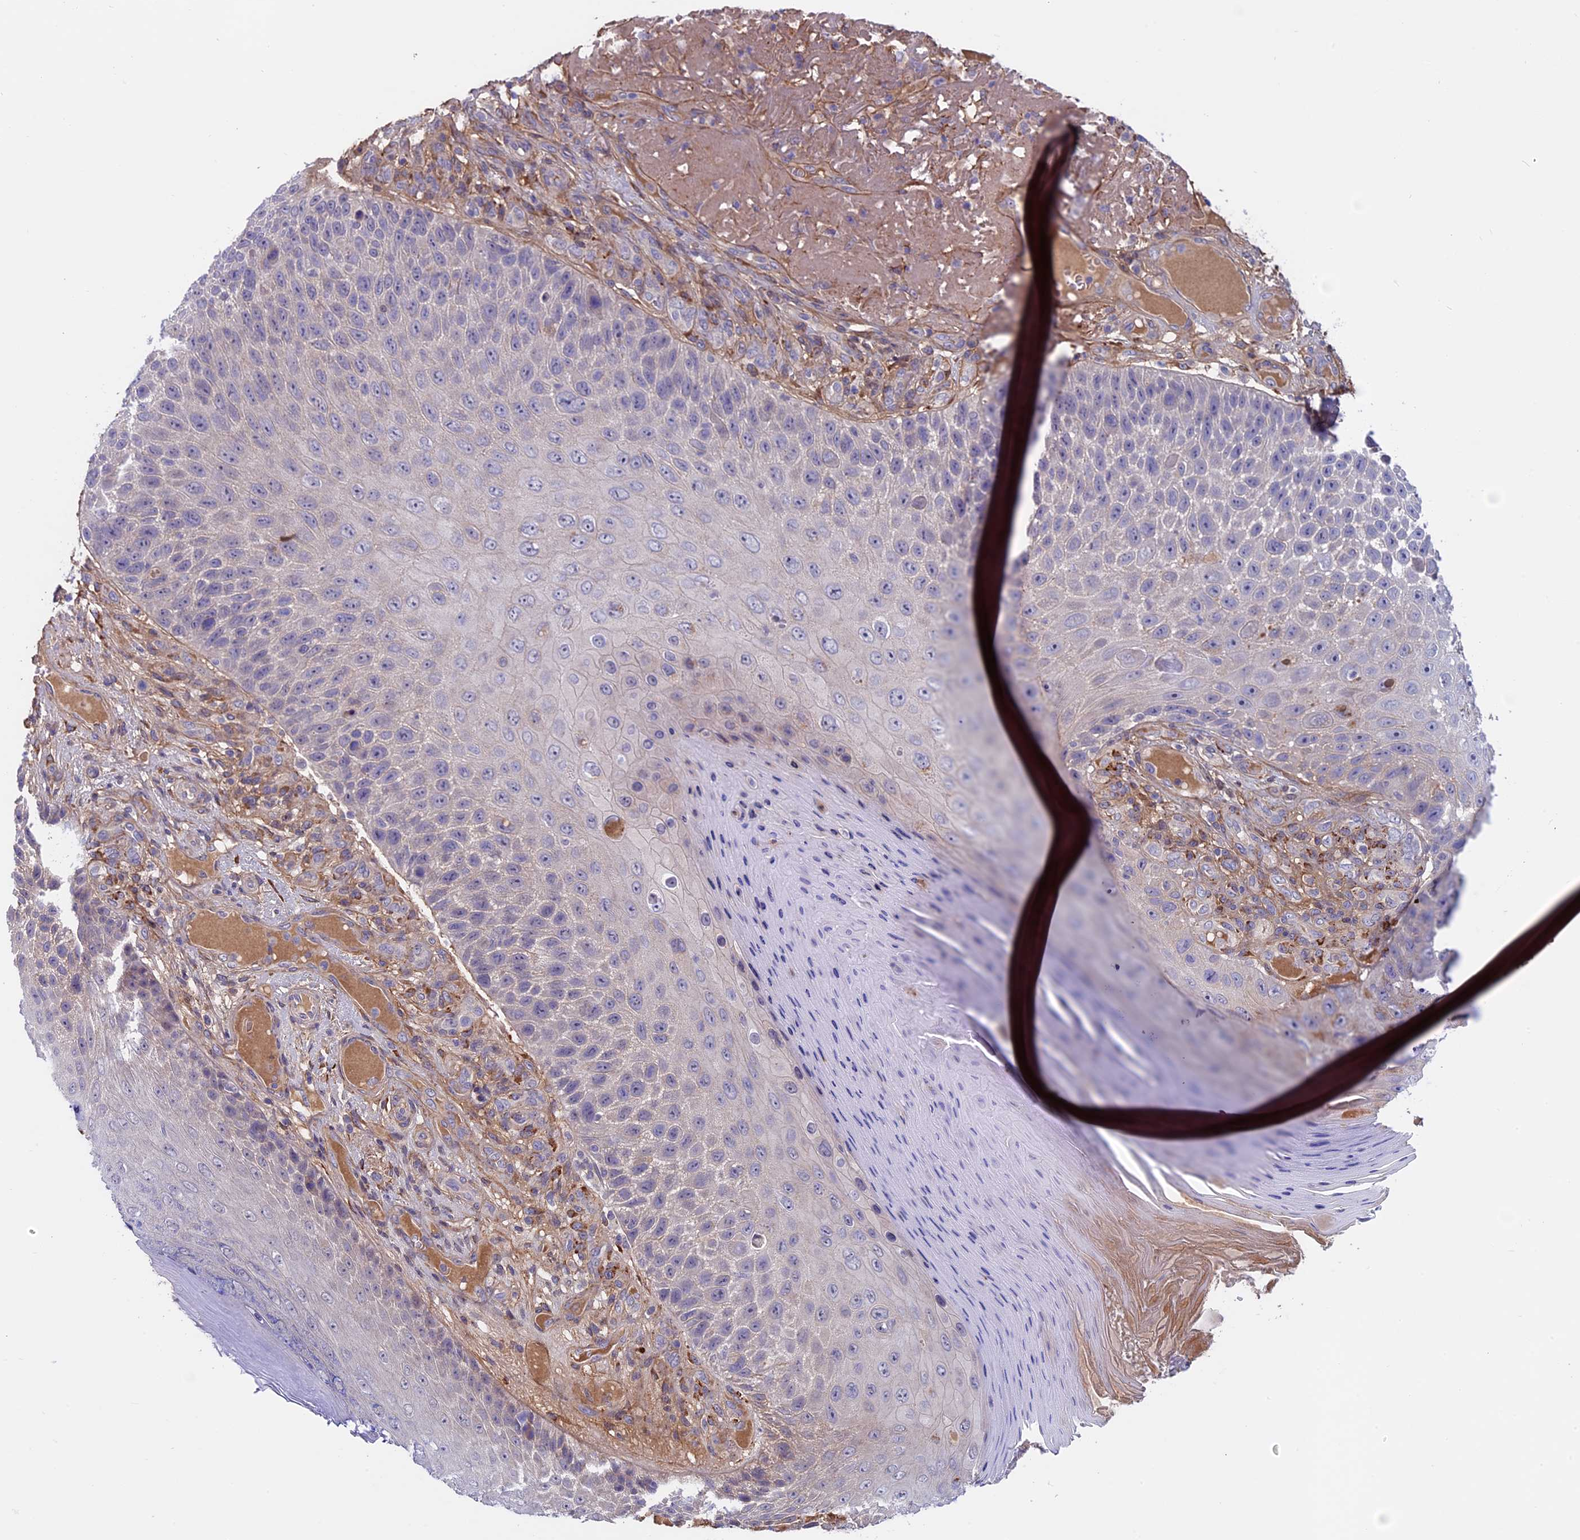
{"staining": {"intensity": "negative", "quantity": "none", "location": "none"}, "tissue": "skin cancer", "cell_type": "Tumor cells", "image_type": "cancer", "snomed": [{"axis": "morphology", "description": "Squamous cell carcinoma, NOS"}, {"axis": "topography", "description": "Skin"}], "caption": "IHC histopathology image of neoplastic tissue: skin cancer stained with DAB shows no significant protein staining in tumor cells. (DAB immunohistochemistry visualized using brightfield microscopy, high magnification).", "gene": "COL4A3", "patient": {"sex": "female", "age": 88}}